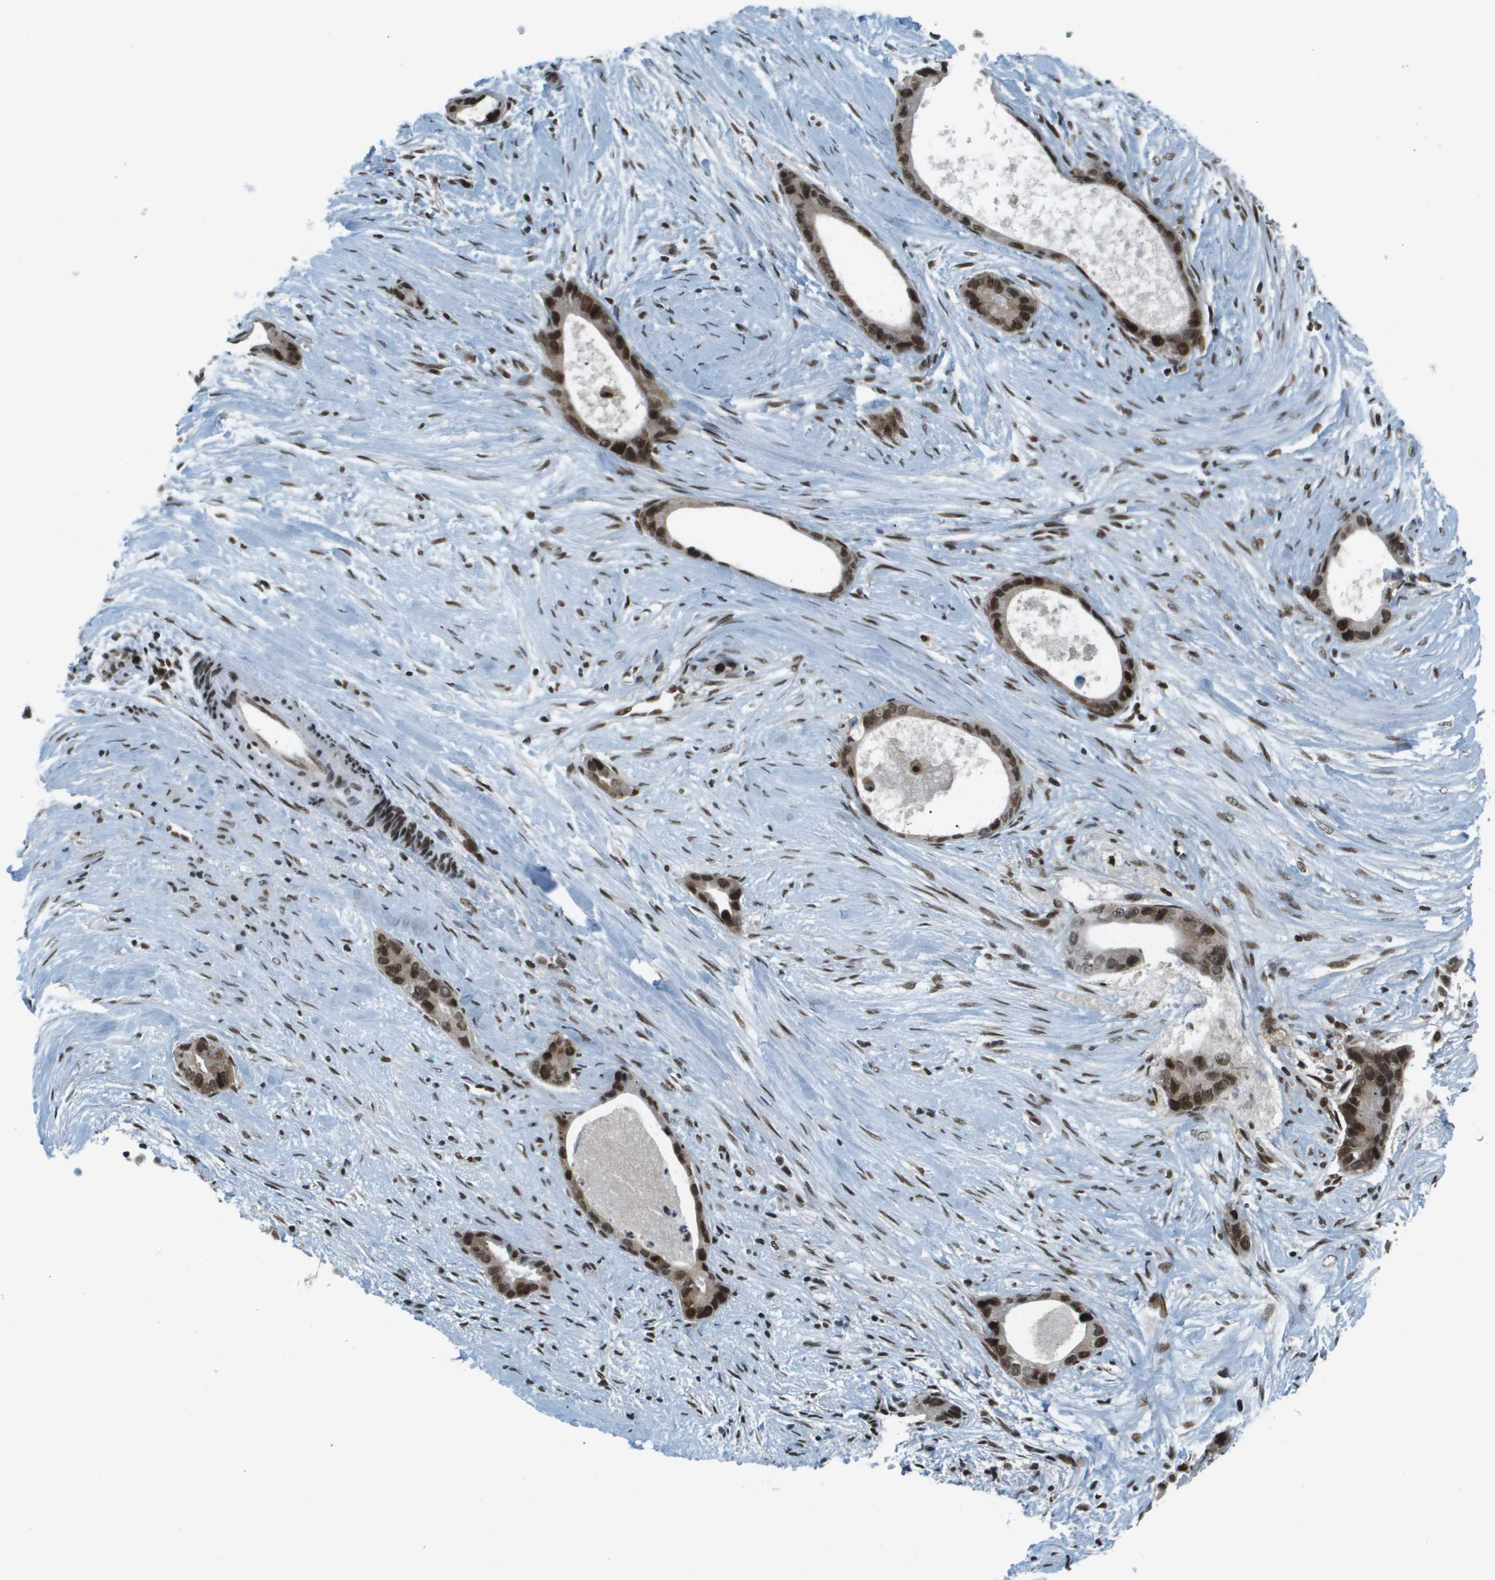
{"staining": {"intensity": "strong", "quantity": ">75%", "location": "cytoplasmic/membranous,nuclear"}, "tissue": "liver cancer", "cell_type": "Tumor cells", "image_type": "cancer", "snomed": [{"axis": "morphology", "description": "Cholangiocarcinoma"}, {"axis": "topography", "description": "Liver"}], "caption": "Brown immunohistochemical staining in human liver cancer (cholangiocarcinoma) reveals strong cytoplasmic/membranous and nuclear expression in about >75% of tumor cells. Using DAB (3,3'-diaminobenzidine) (brown) and hematoxylin (blue) stains, captured at high magnification using brightfield microscopy.", "gene": "IRF7", "patient": {"sex": "female", "age": 55}}